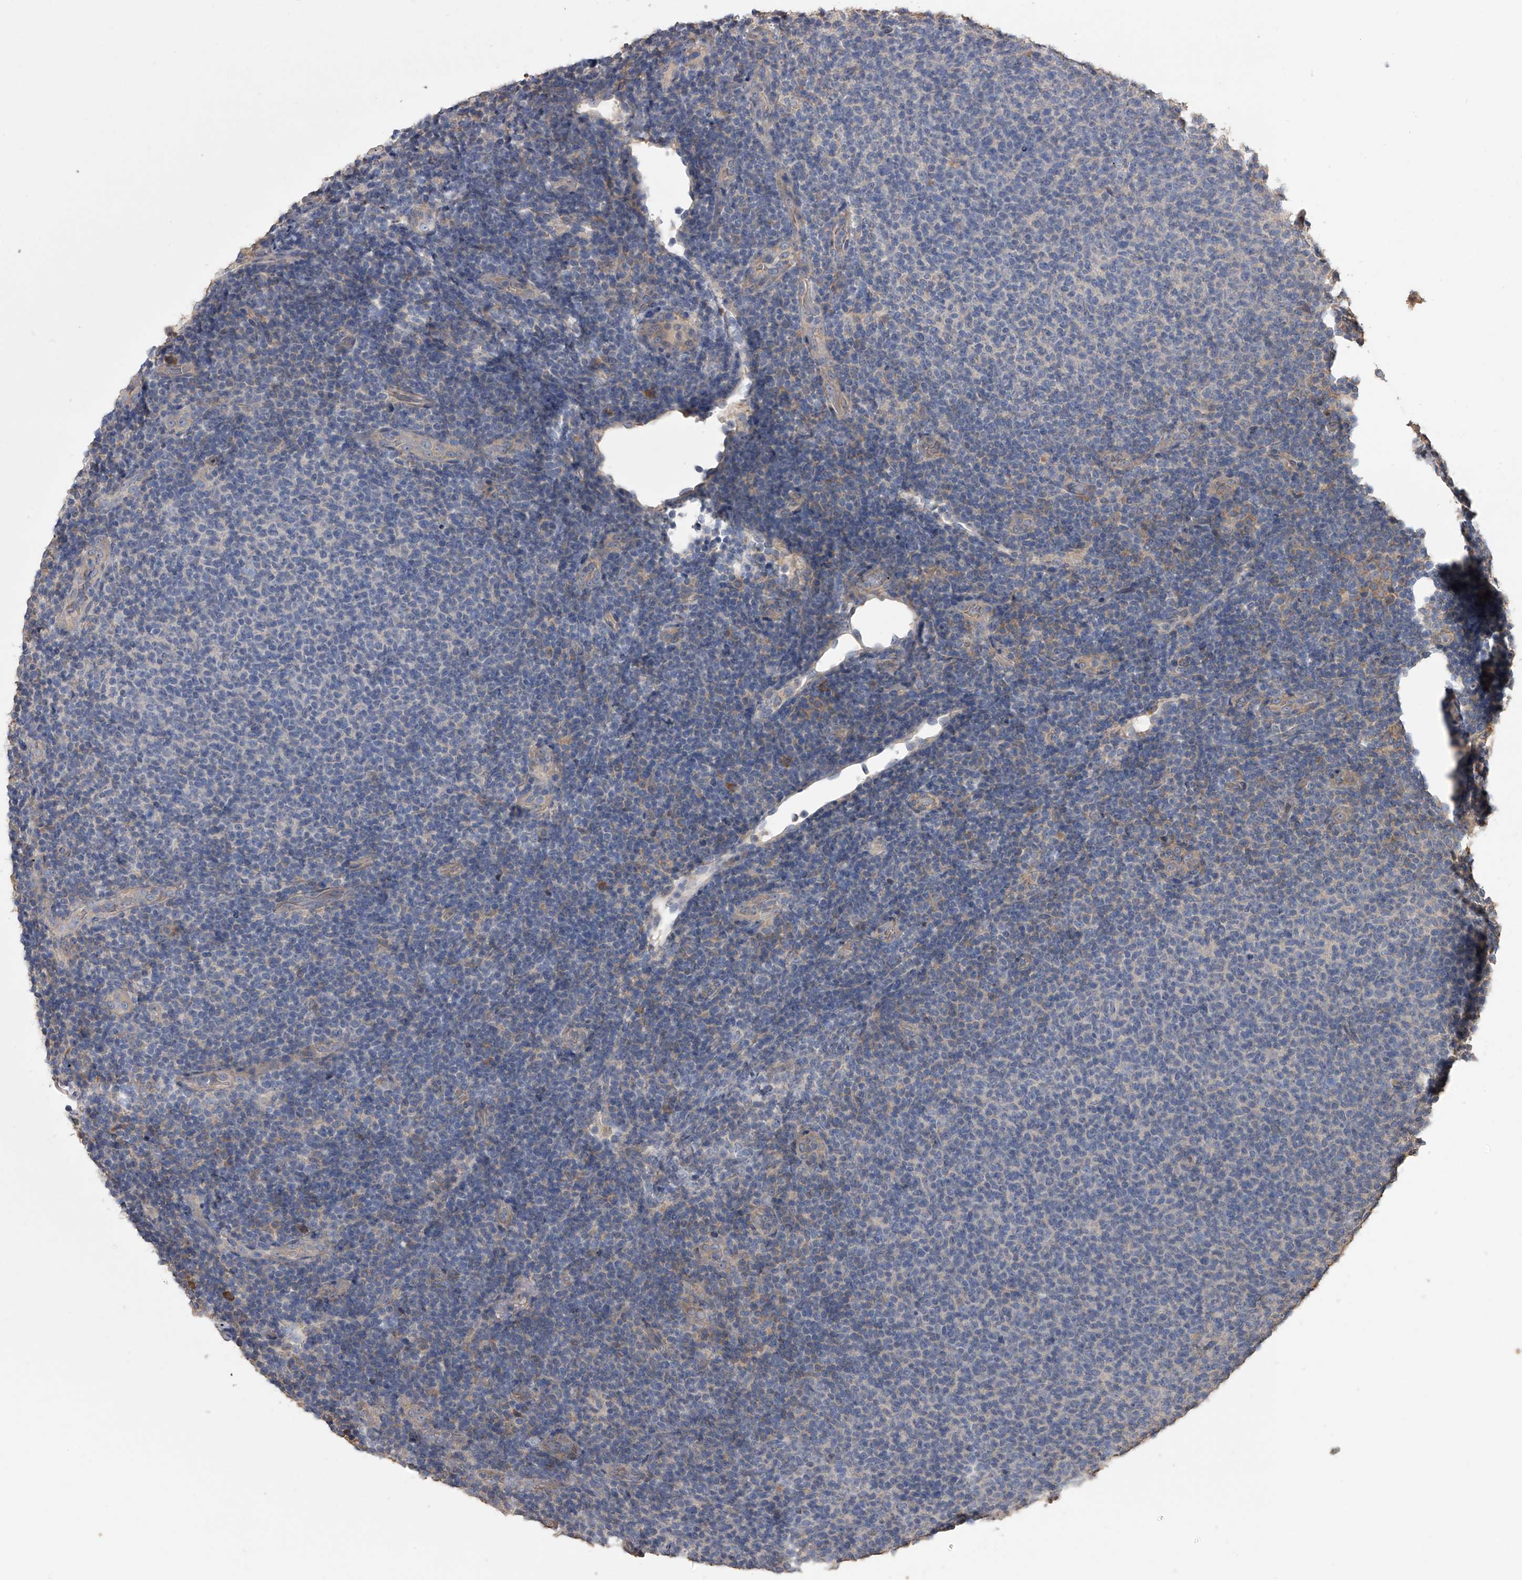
{"staining": {"intensity": "negative", "quantity": "none", "location": "none"}, "tissue": "lymphoma", "cell_type": "Tumor cells", "image_type": "cancer", "snomed": [{"axis": "morphology", "description": "Malignant lymphoma, non-Hodgkin's type, Low grade"}, {"axis": "topography", "description": "Lymph node"}], "caption": "Tumor cells are negative for protein expression in human malignant lymphoma, non-Hodgkin's type (low-grade).", "gene": "ZNF343", "patient": {"sex": "male", "age": 66}}